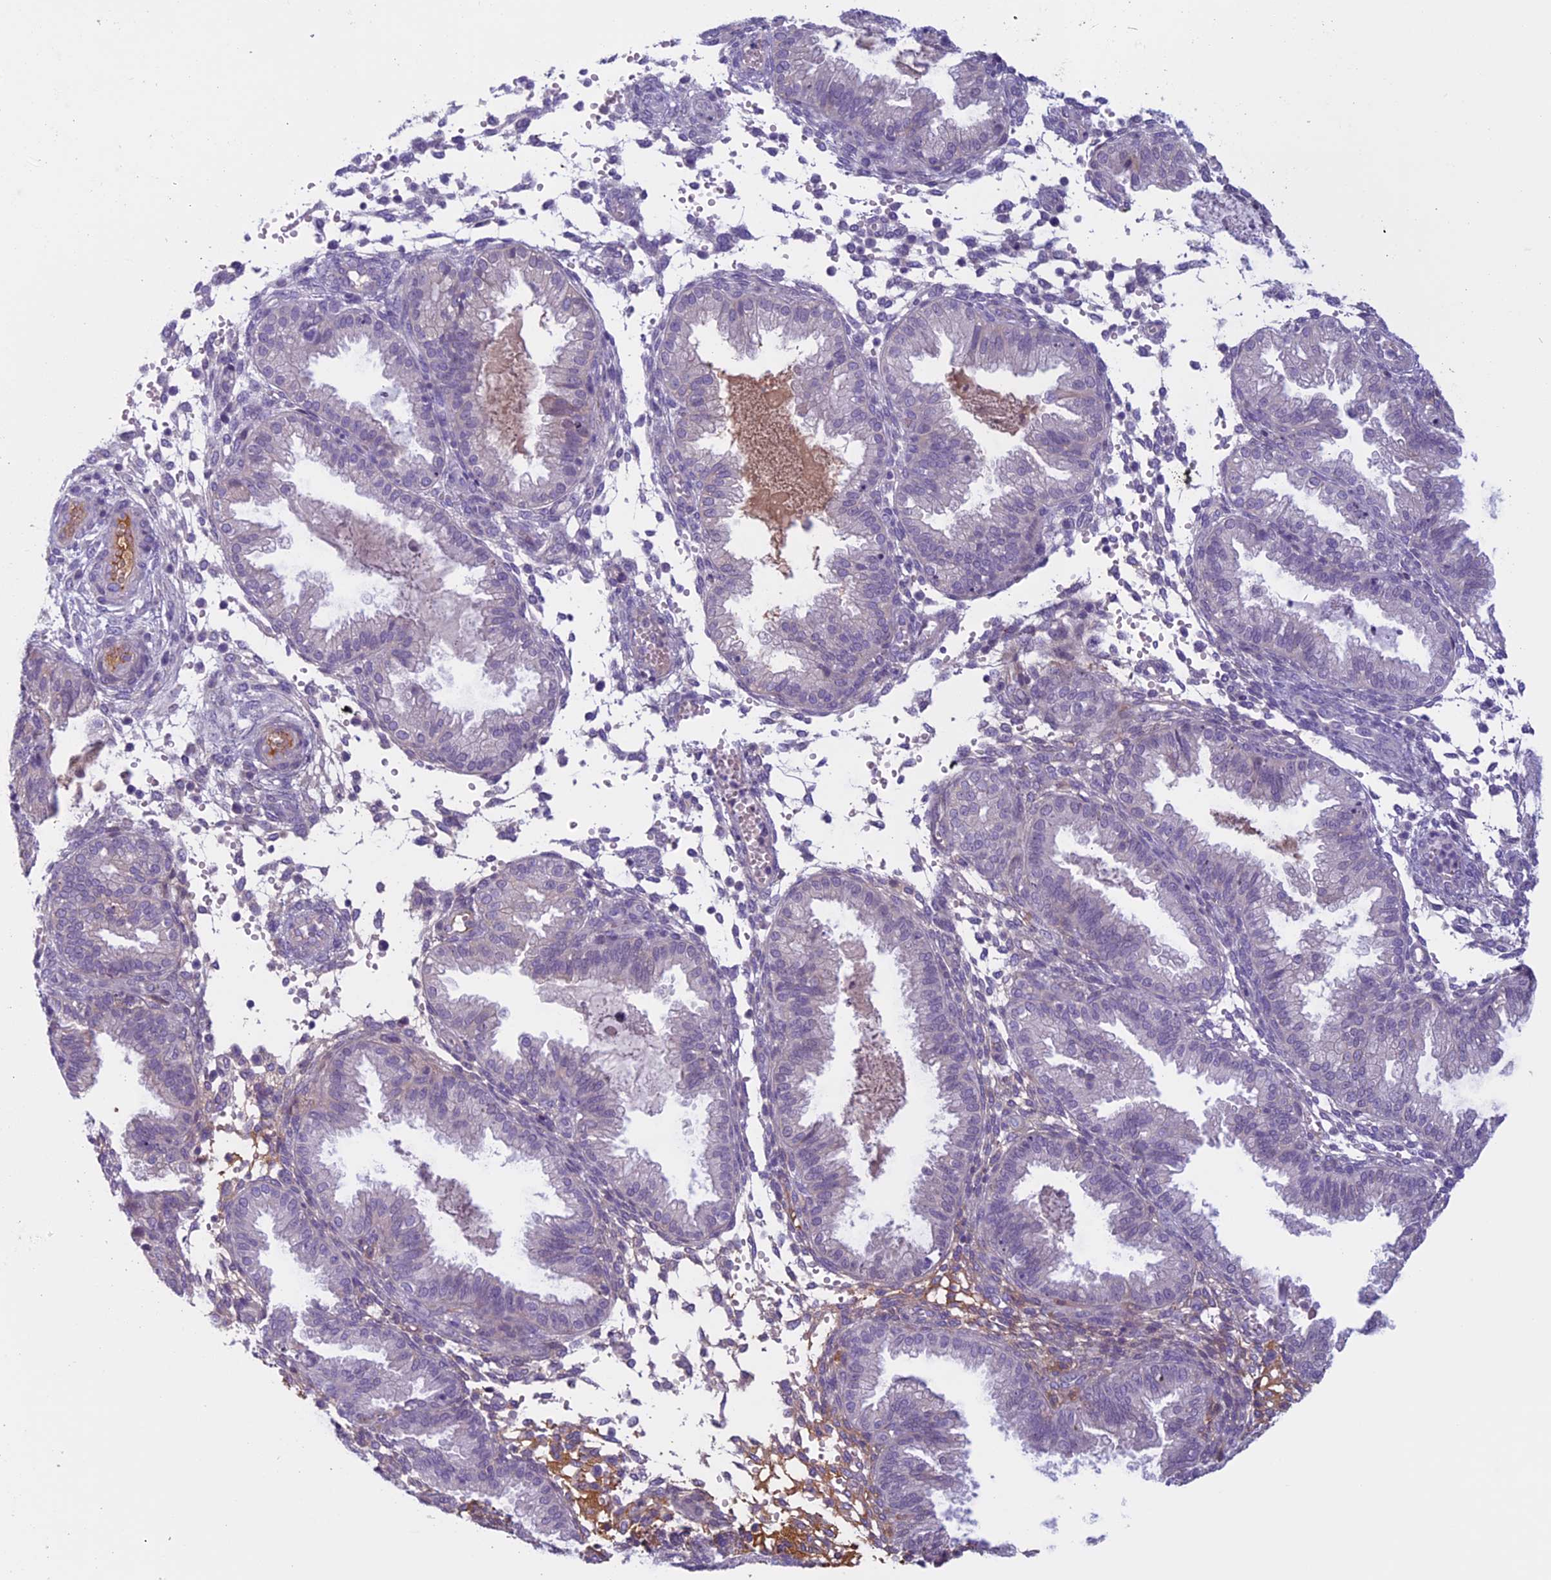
{"staining": {"intensity": "negative", "quantity": "none", "location": "none"}, "tissue": "endometrium", "cell_type": "Cells in endometrial stroma", "image_type": "normal", "snomed": [{"axis": "morphology", "description": "Normal tissue, NOS"}, {"axis": "topography", "description": "Endometrium"}], "caption": "This is a micrograph of immunohistochemistry staining of benign endometrium, which shows no positivity in cells in endometrial stroma.", "gene": "ANGPTL2", "patient": {"sex": "female", "age": 33}}